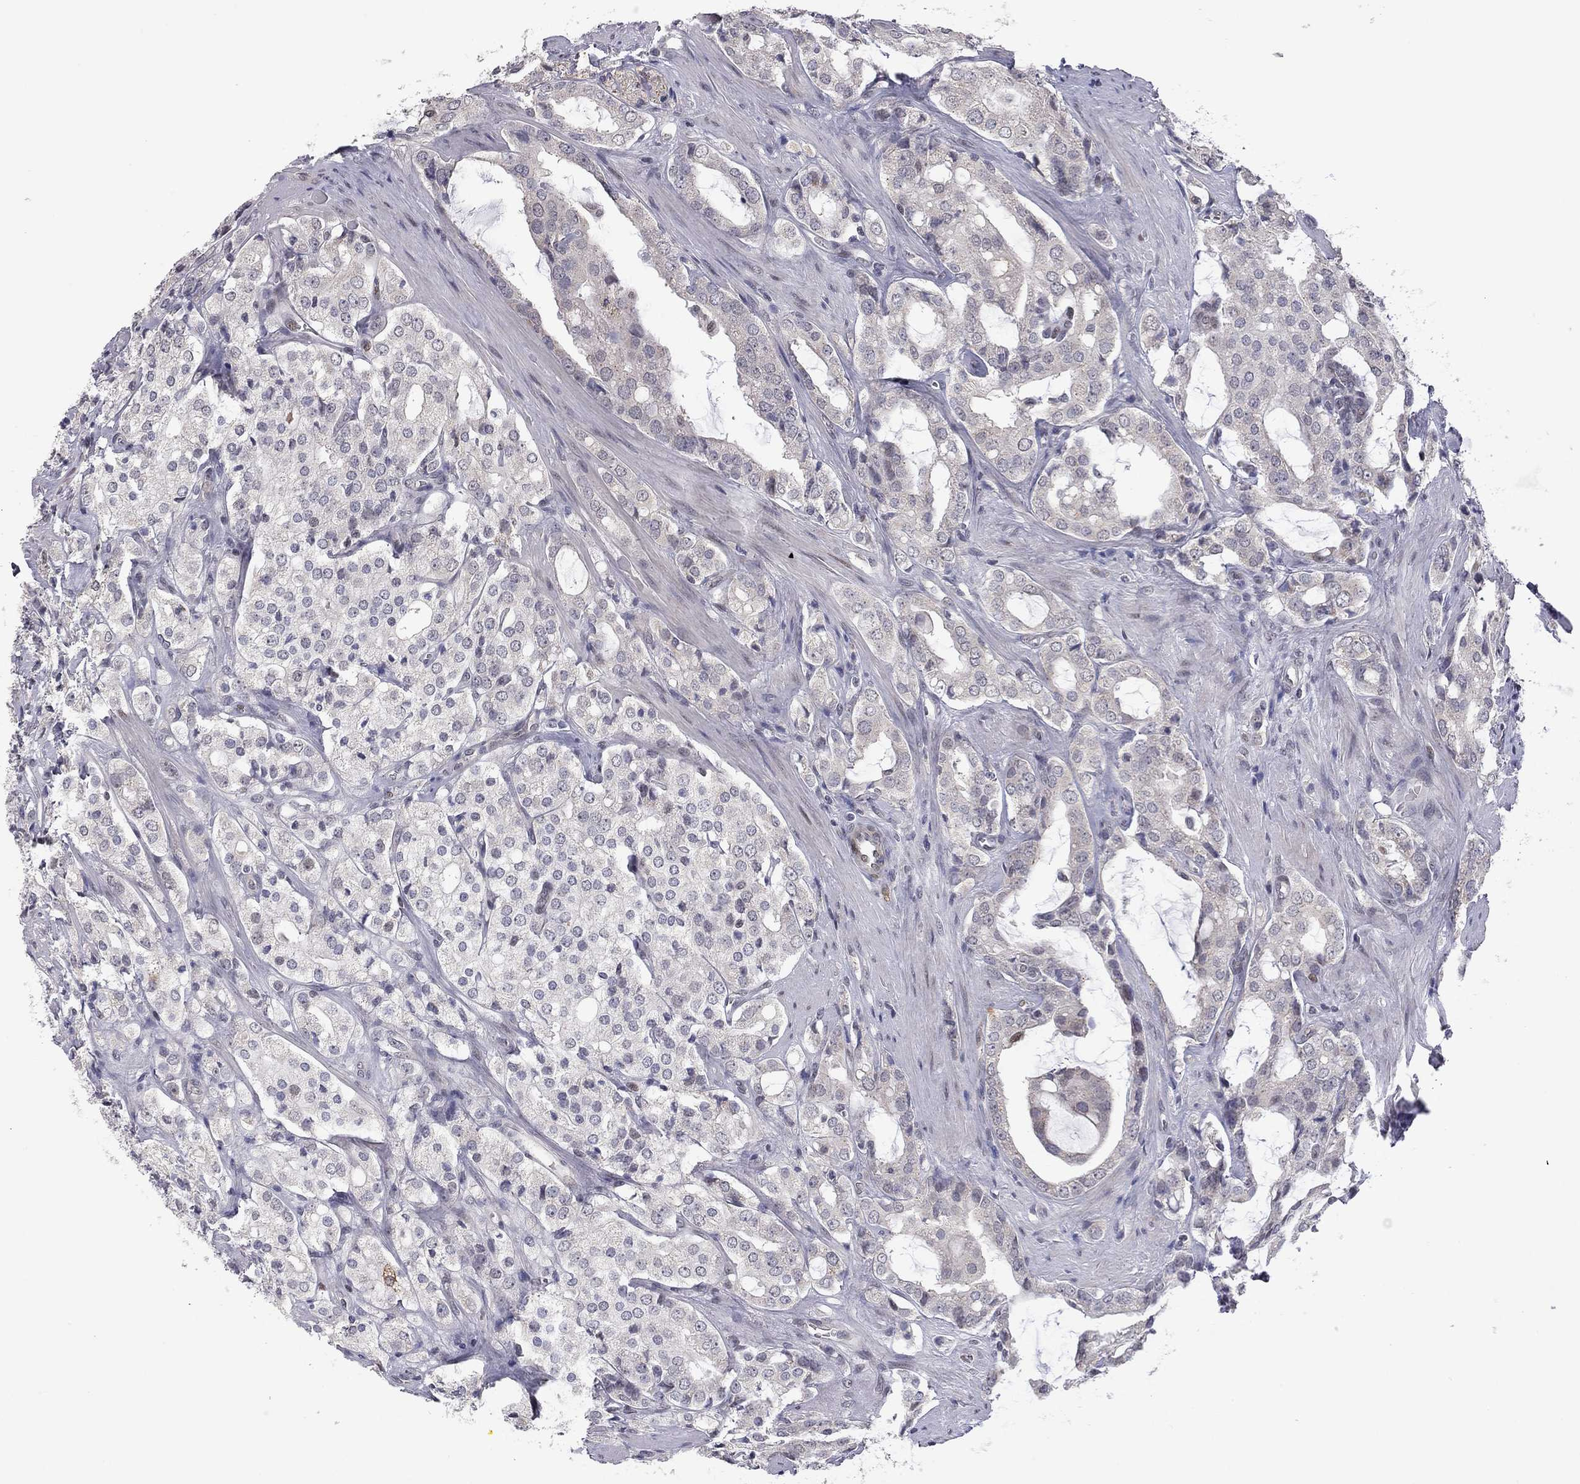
{"staining": {"intensity": "weak", "quantity": "25%-75%", "location": "cytoplasmic/membranous"}, "tissue": "prostate cancer", "cell_type": "Tumor cells", "image_type": "cancer", "snomed": [{"axis": "morphology", "description": "Adenocarcinoma, NOS"}, {"axis": "topography", "description": "Prostate"}], "caption": "This is an image of immunohistochemistry staining of prostate cancer, which shows weak positivity in the cytoplasmic/membranous of tumor cells.", "gene": "MC3R", "patient": {"sex": "male", "age": 66}}